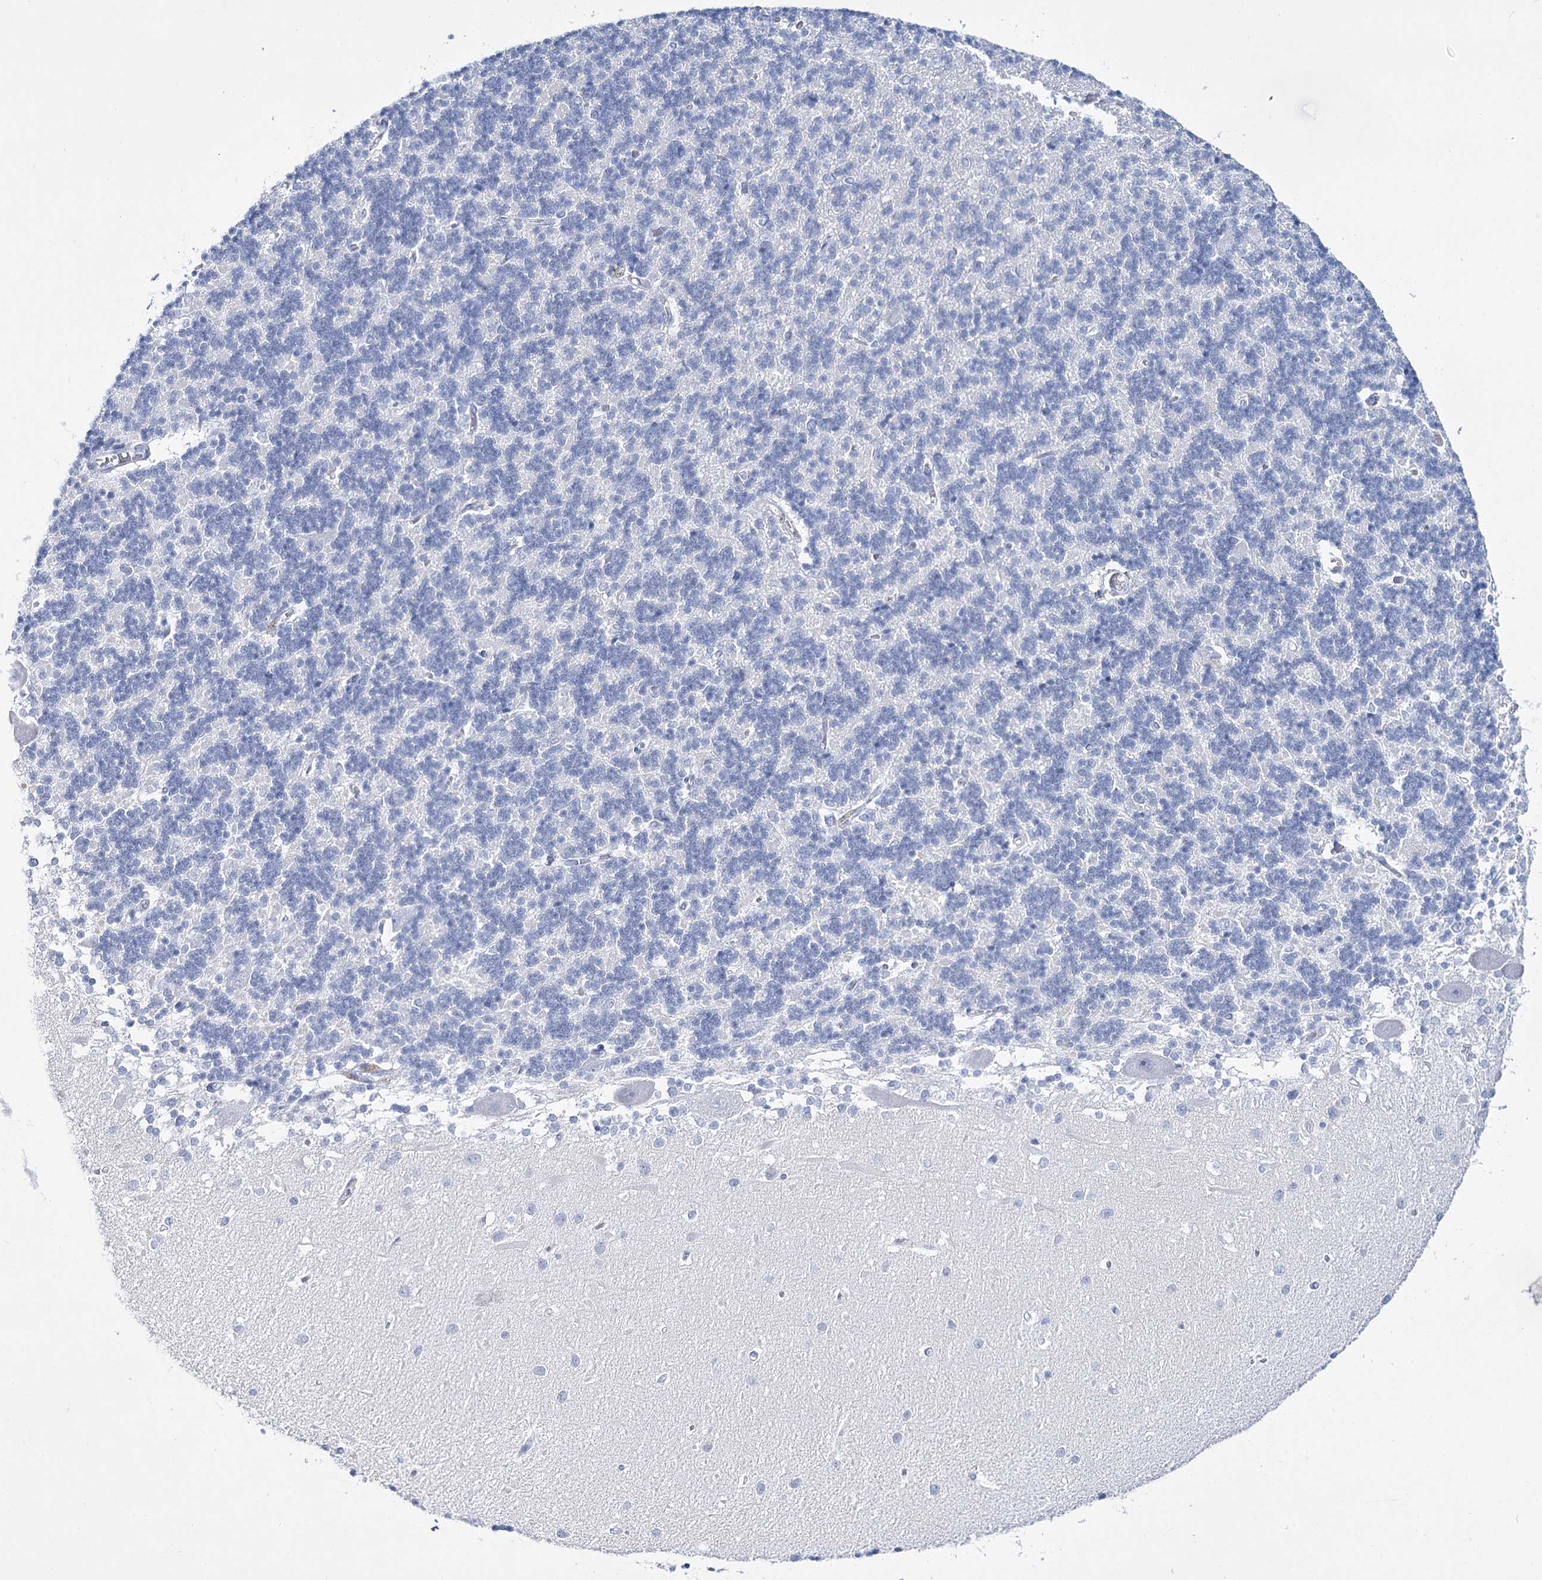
{"staining": {"intensity": "negative", "quantity": "none", "location": "none"}, "tissue": "cerebellum", "cell_type": "Cells in granular layer", "image_type": "normal", "snomed": [{"axis": "morphology", "description": "Normal tissue, NOS"}, {"axis": "topography", "description": "Cerebellum"}], "caption": "Human cerebellum stained for a protein using immunohistochemistry (IHC) demonstrates no staining in cells in granular layer.", "gene": "RNF186", "patient": {"sex": "male", "age": 37}}